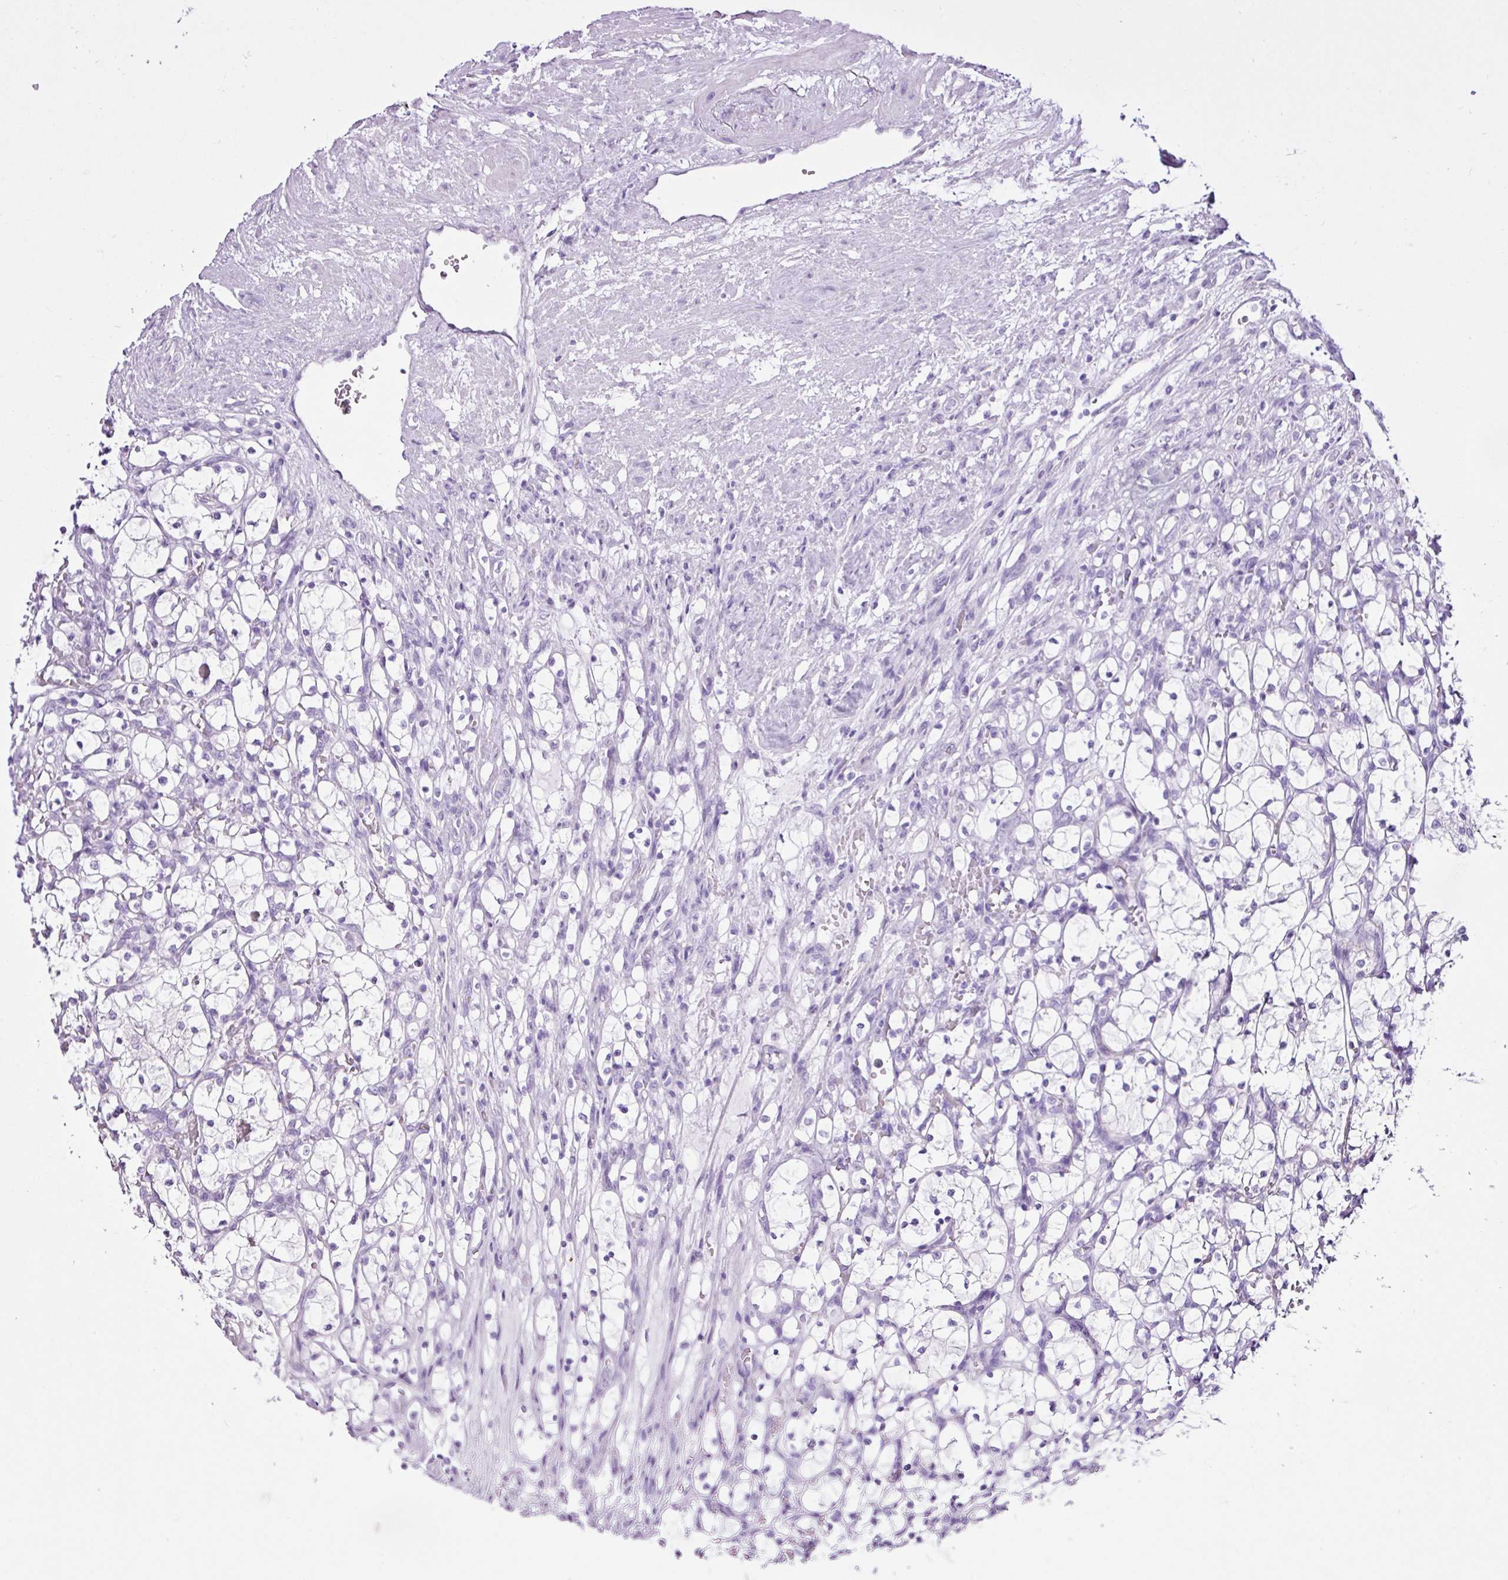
{"staining": {"intensity": "negative", "quantity": "none", "location": "none"}, "tissue": "renal cancer", "cell_type": "Tumor cells", "image_type": "cancer", "snomed": [{"axis": "morphology", "description": "Adenocarcinoma, NOS"}, {"axis": "topography", "description": "Kidney"}], "caption": "Image shows no protein staining in tumor cells of renal cancer tissue.", "gene": "LILRB4", "patient": {"sex": "female", "age": 69}}